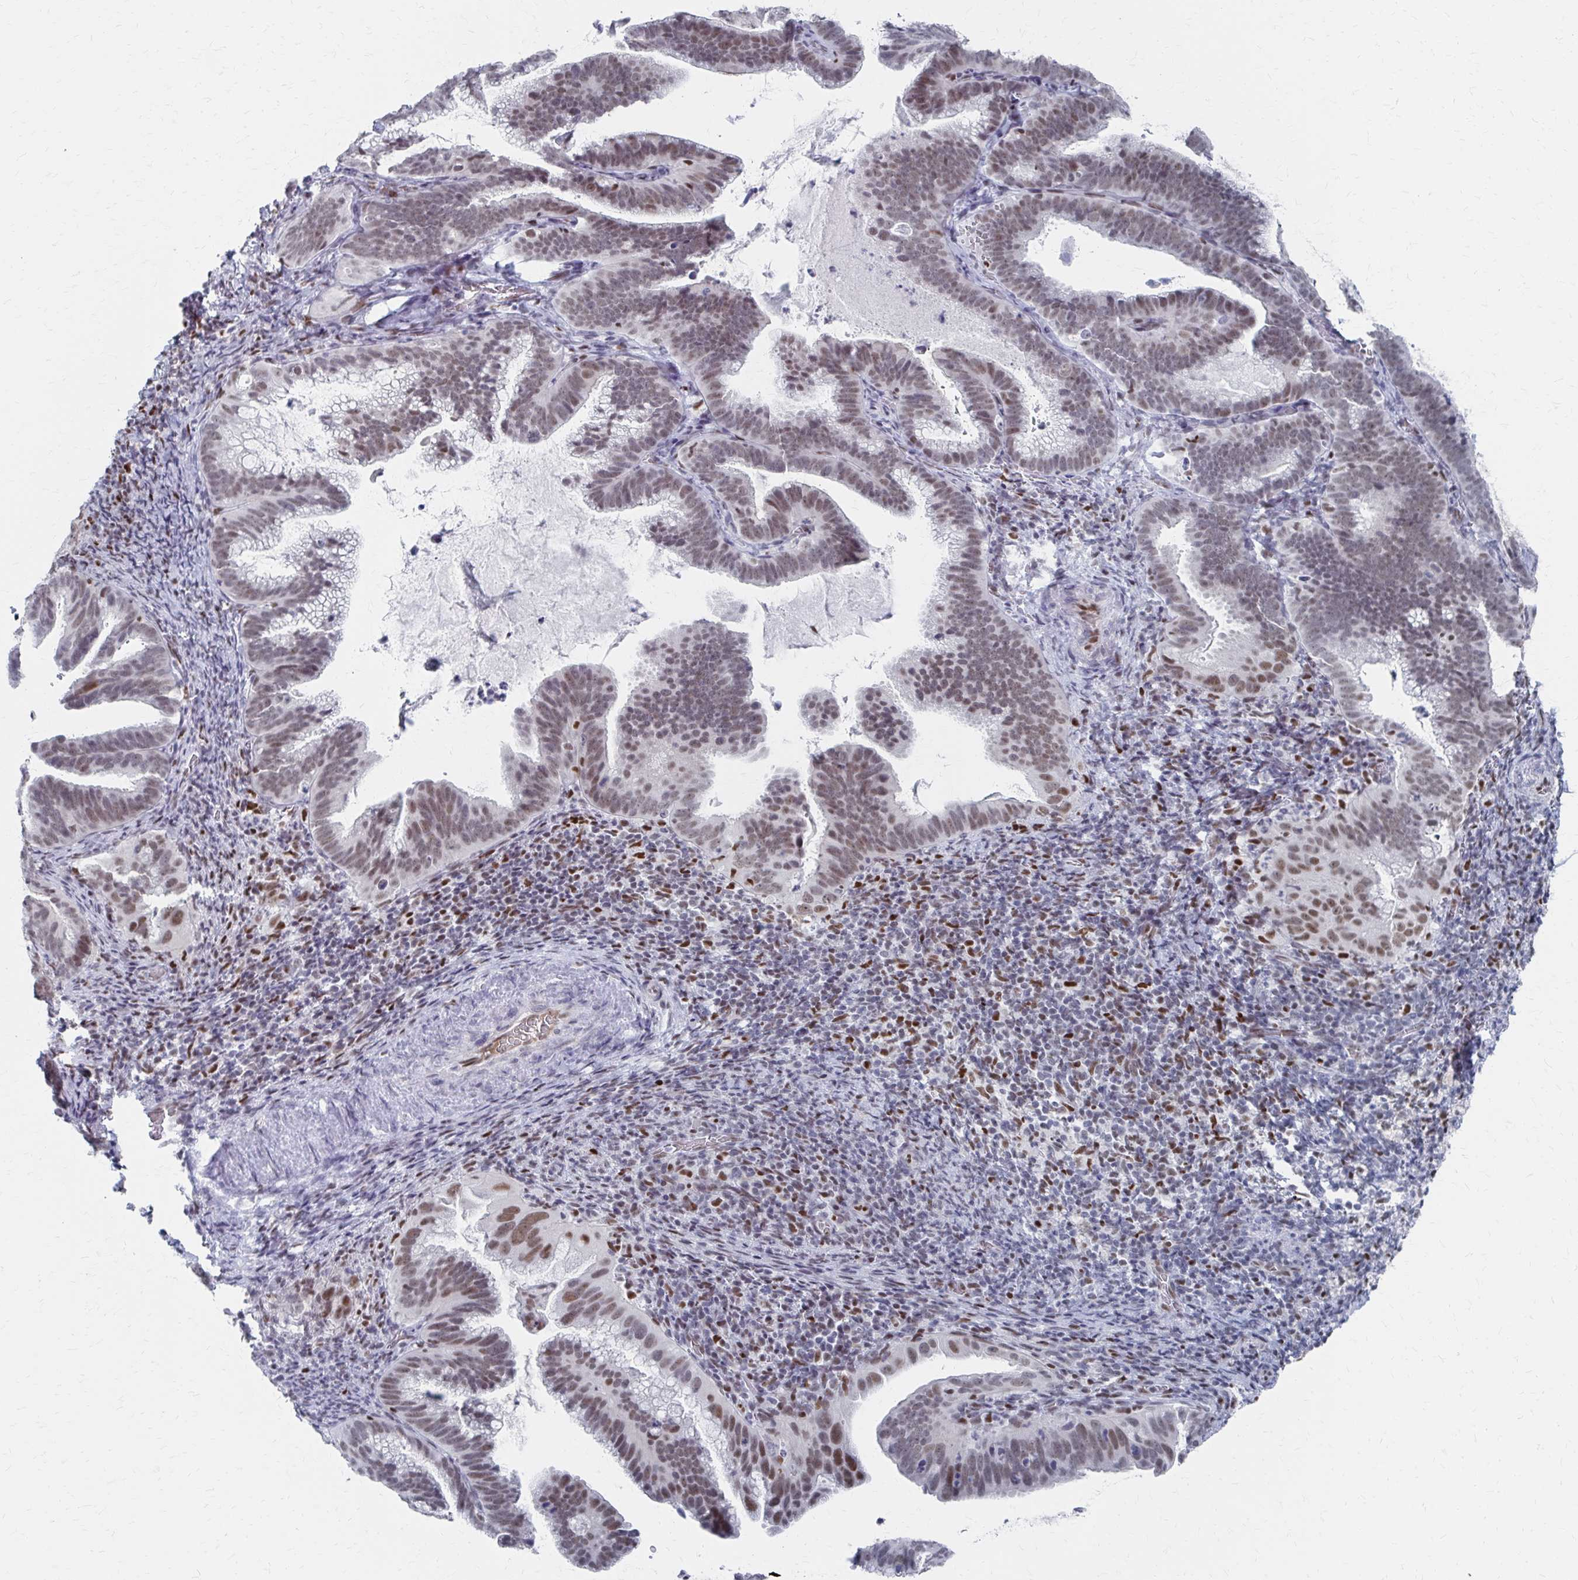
{"staining": {"intensity": "moderate", "quantity": ">75%", "location": "nuclear"}, "tissue": "cervical cancer", "cell_type": "Tumor cells", "image_type": "cancer", "snomed": [{"axis": "morphology", "description": "Adenocarcinoma, NOS"}, {"axis": "topography", "description": "Cervix"}], "caption": "This micrograph demonstrates immunohistochemistry (IHC) staining of human cervical cancer, with medium moderate nuclear expression in about >75% of tumor cells.", "gene": "CDIN1", "patient": {"sex": "female", "age": 61}}